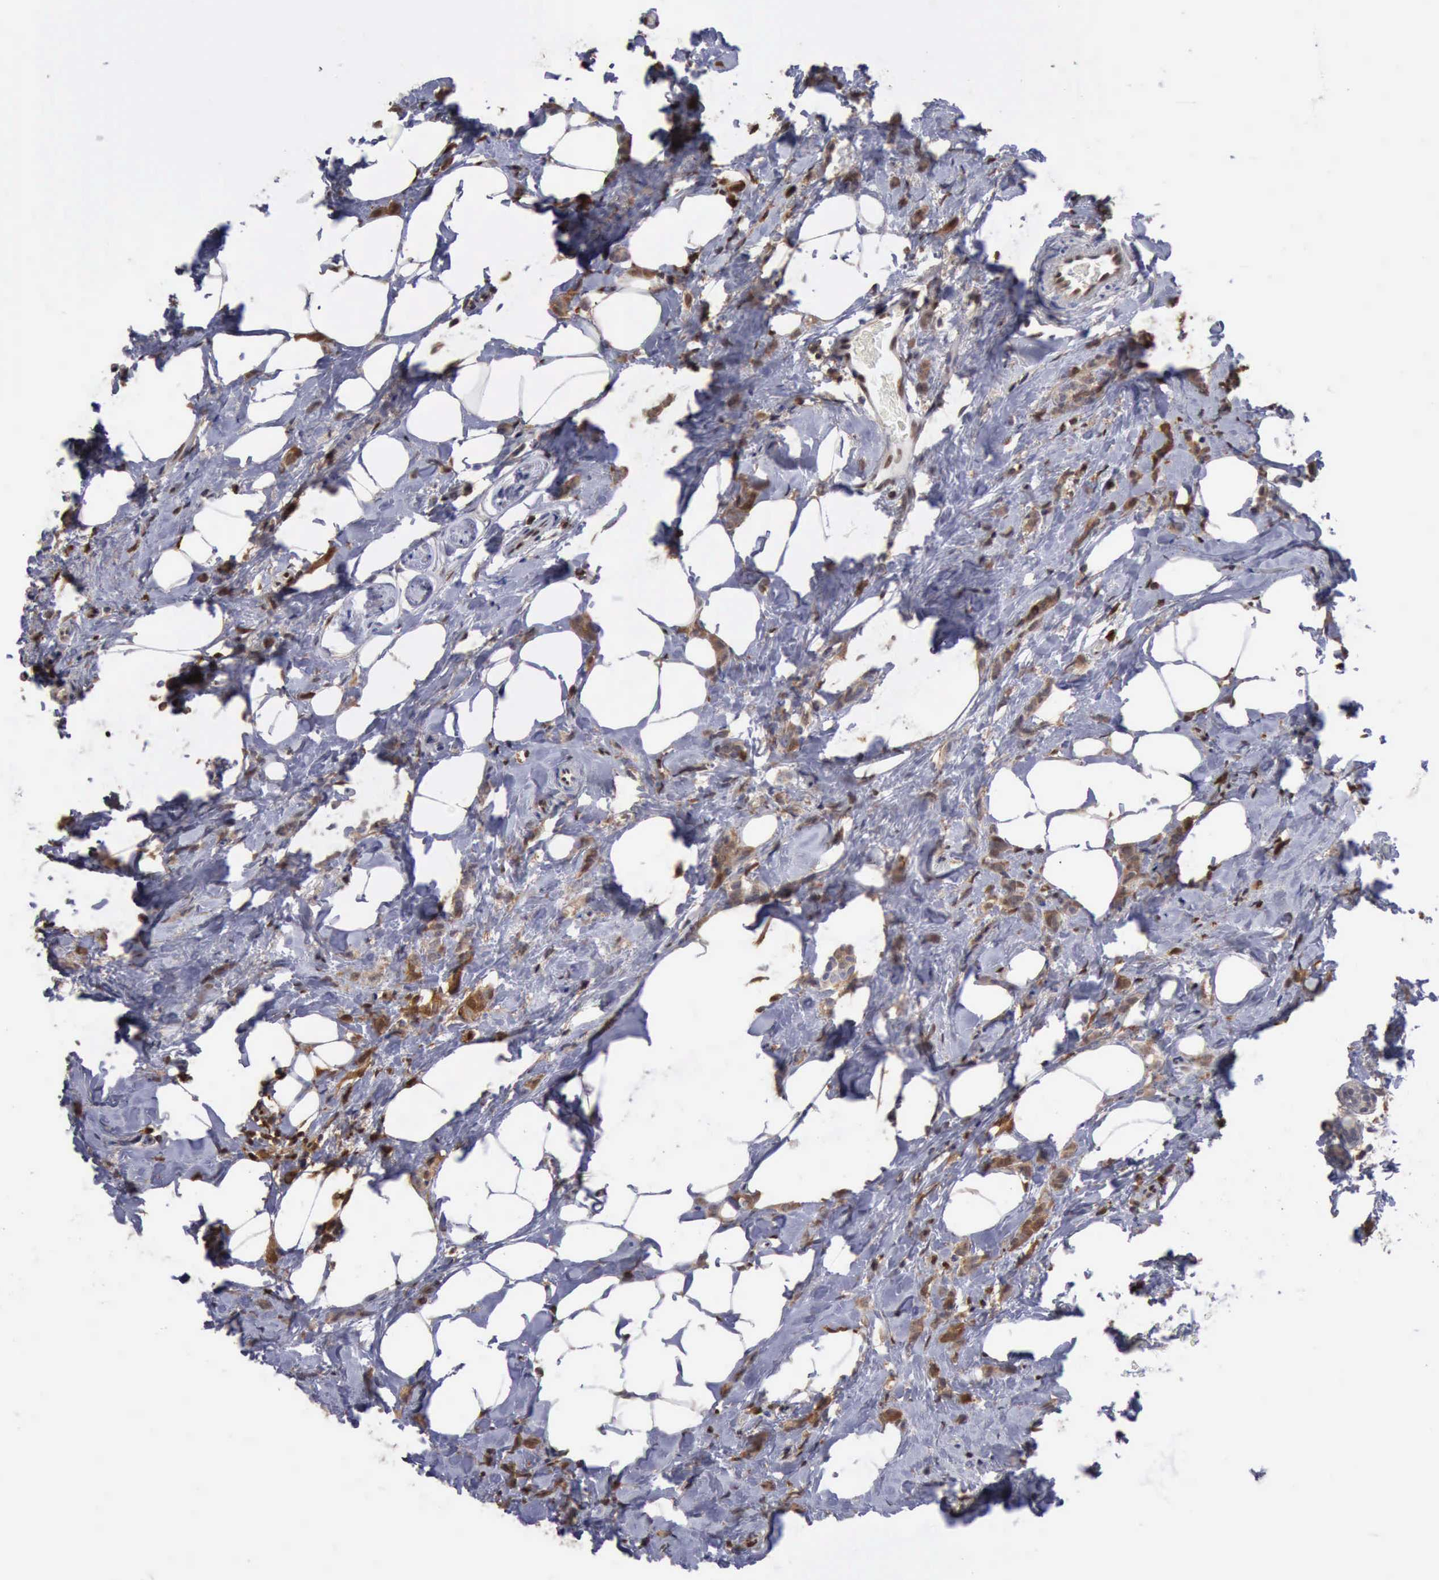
{"staining": {"intensity": "weak", "quantity": "<25%", "location": "cytoplasmic/membranous"}, "tissue": "breast cancer", "cell_type": "Tumor cells", "image_type": "cancer", "snomed": [{"axis": "morphology", "description": "Lobular carcinoma"}, {"axis": "topography", "description": "Breast"}], "caption": "A histopathology image of breast cancer stained for a protein reveals no brown staining in tumor cells.", "gene": "STAT1", "patient": {"sex": "female", "age": 60}}